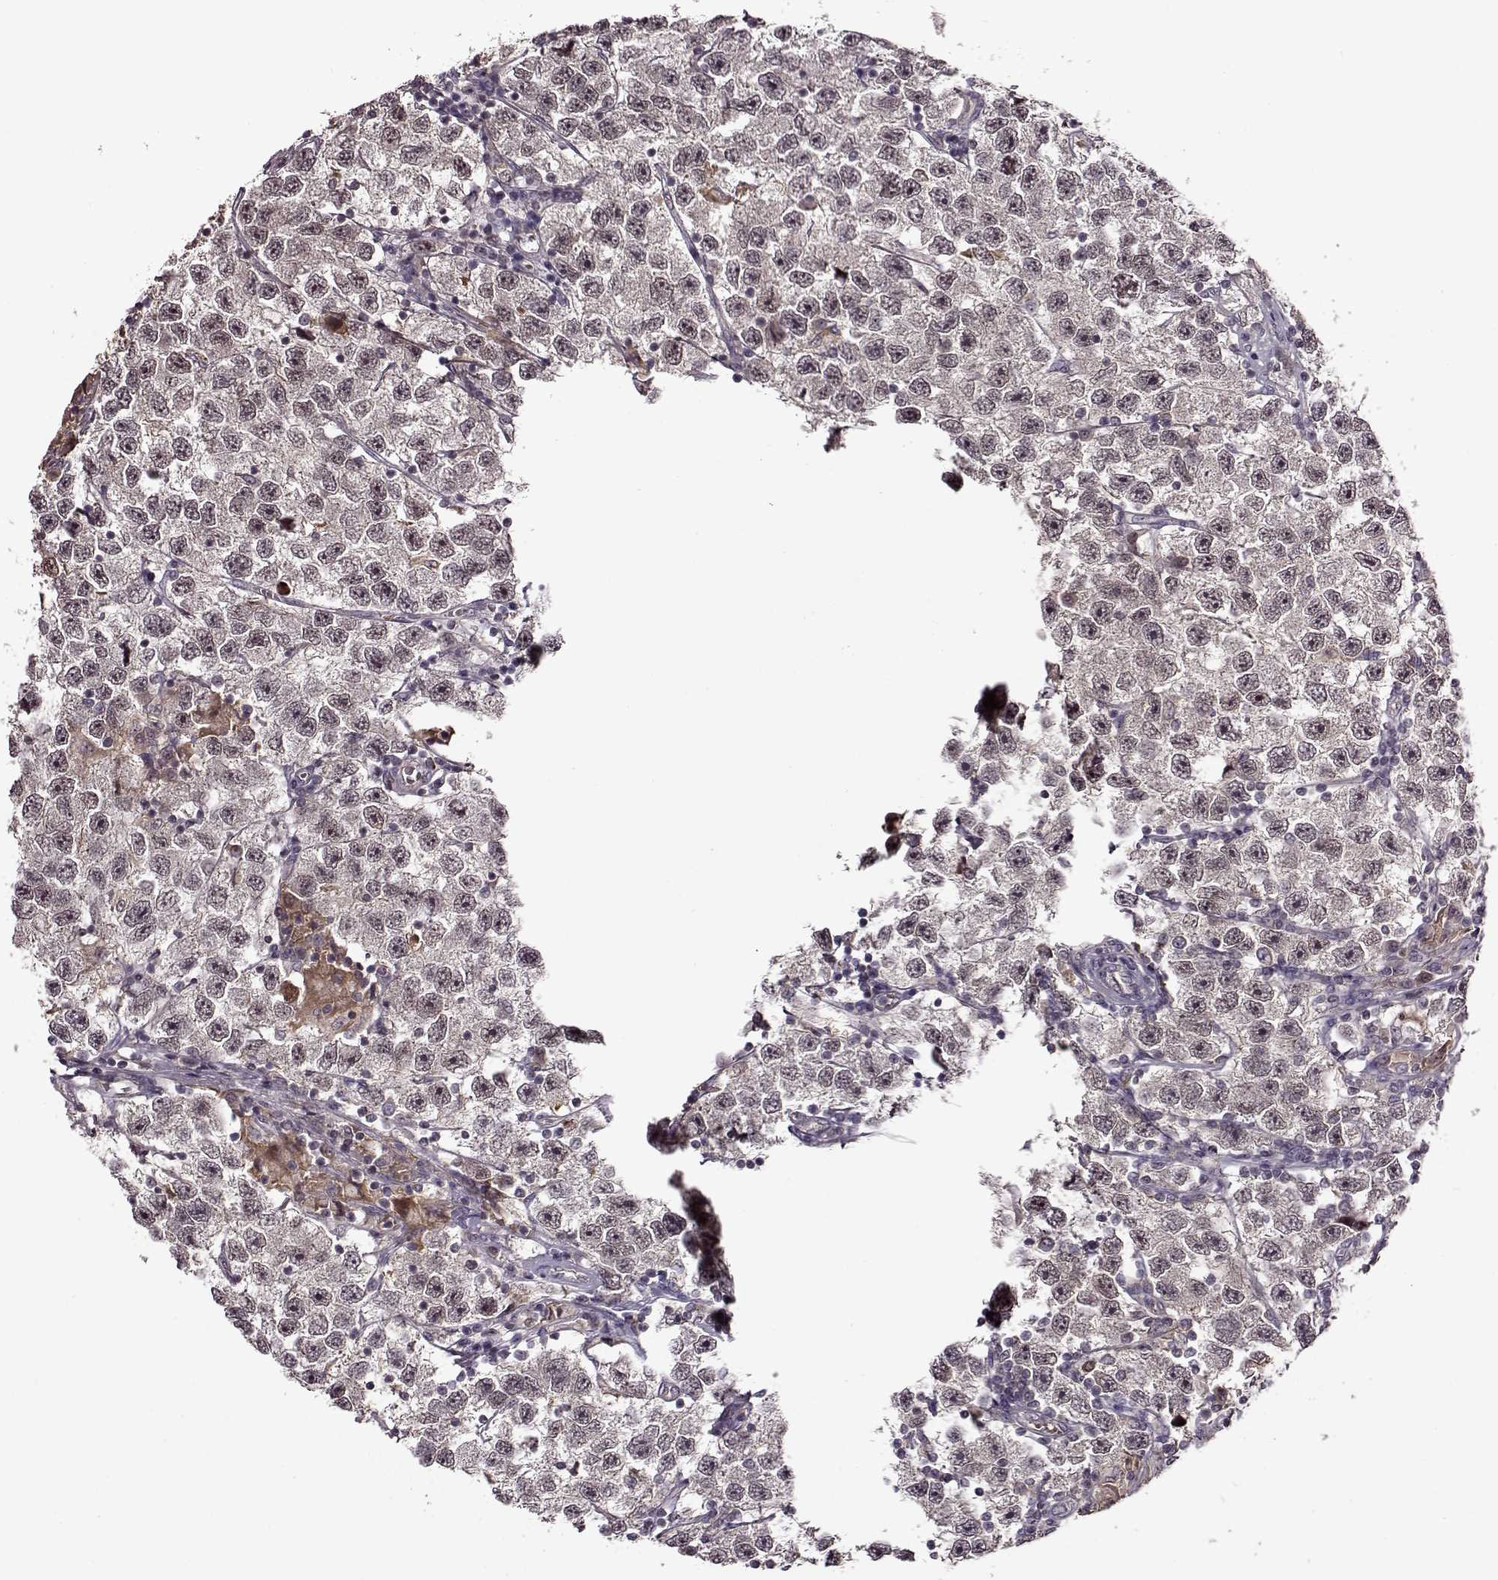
{"staining": {"intensity": "weak", "quantity": "<25%", "location": "cytoplasmic/membranous"}, "tissue": "testis cancer", "cell_type": "Tumor cells", "image_type": "cancer", "snomed": [{"axis": "morphology", "description": "Seminoma, NOS"}, {"axis": "topography", "description": "Testis"}], "caption": "IHC of testis cancer (seminoma) demonstrates no staining in tumor cells.", "gene": "MAIP1", "patient": {"sex": "male", "age": 26}}